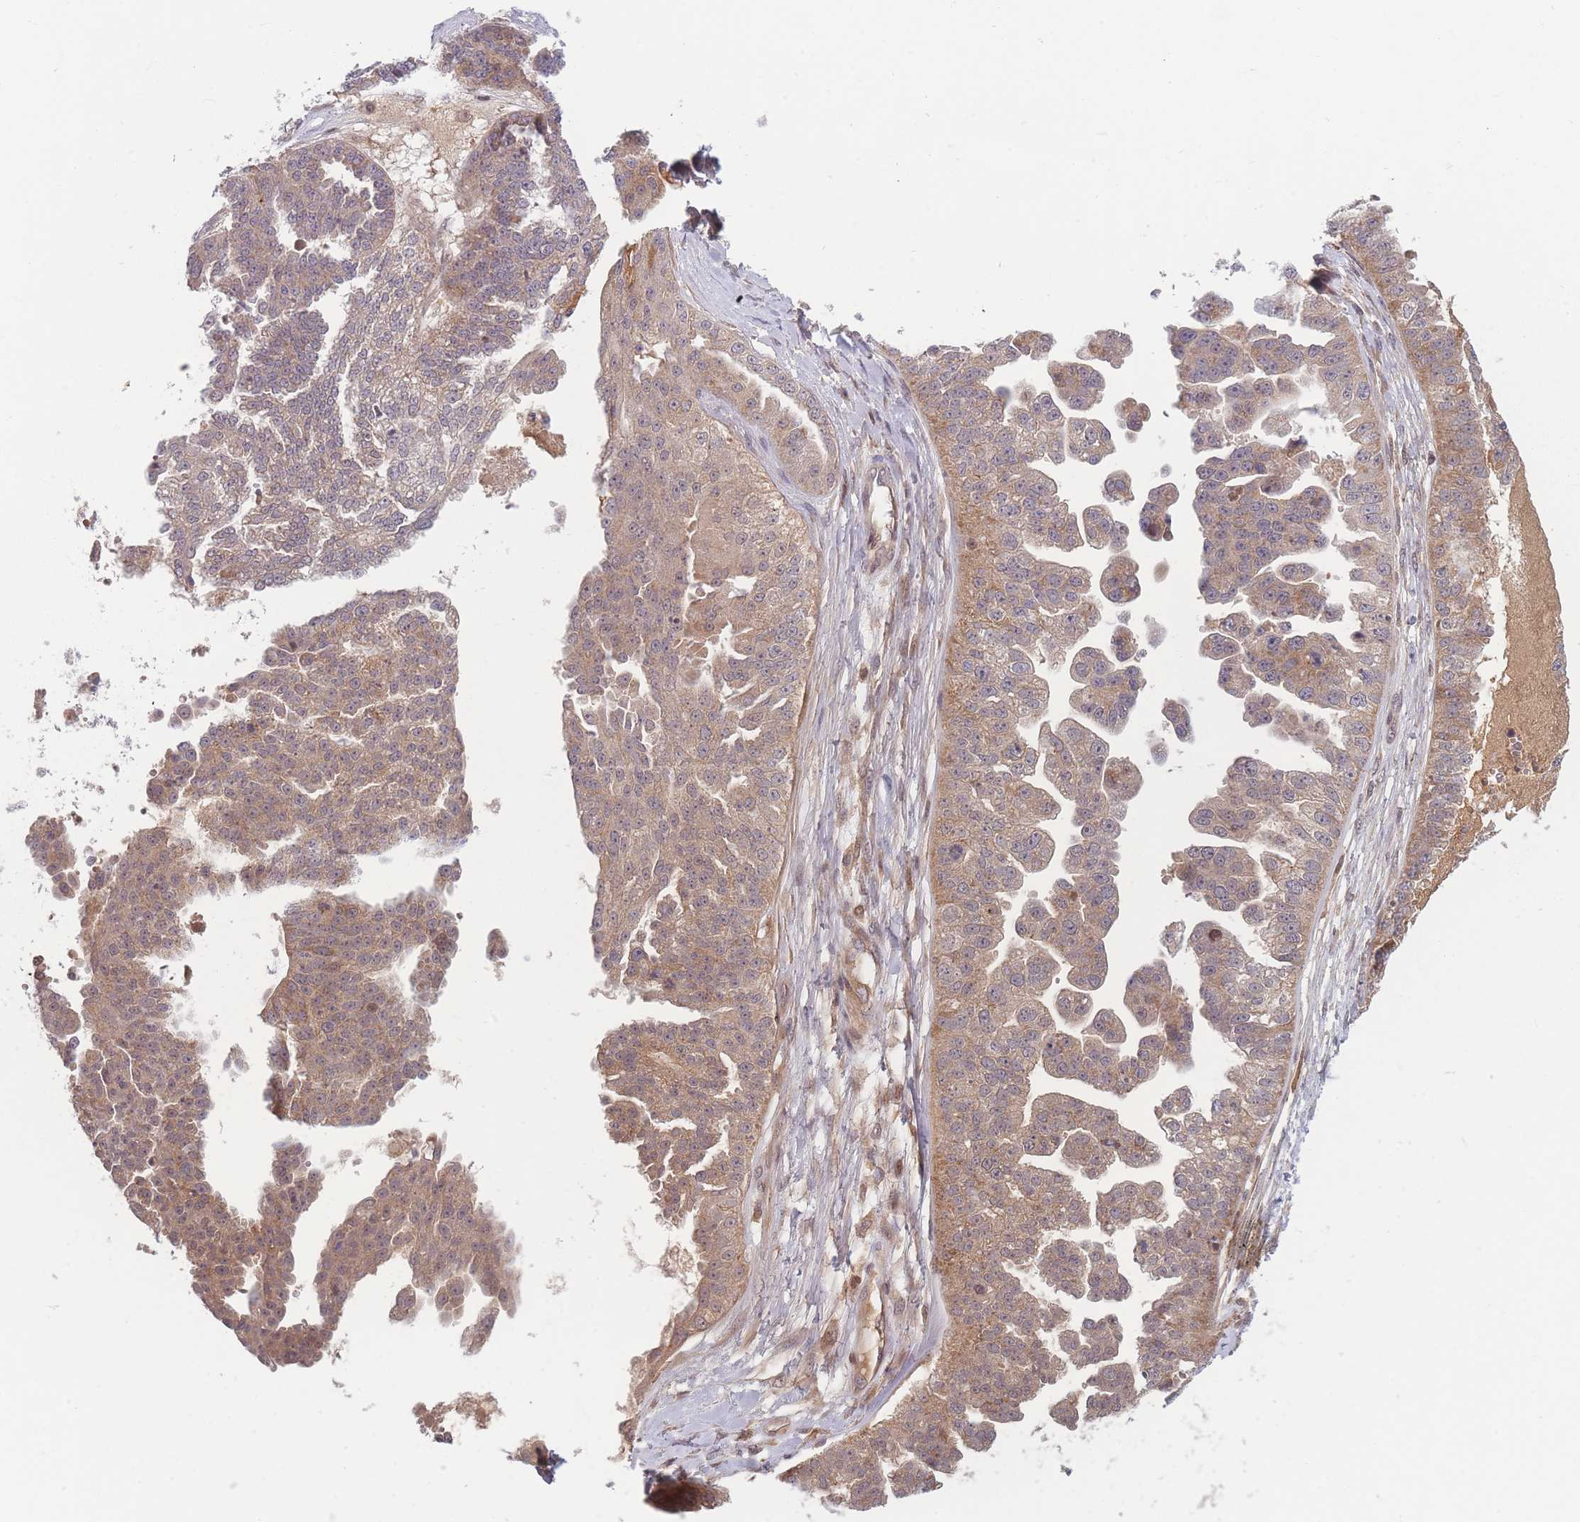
{"staining": {"intensity": "moderate", "quantity": ">75%", "location": "cytoplasmic/membranous"}, "tissue": "ovarian cancer", "cell_type": "Tumor cells", "image_type": "cancer", "snomed": [{"axis": "morphology", "description": "Cystadenocarcinoma, serous, NOS"}, {"axis": "topography", "description": "Ovary"}], "caption": "Tumor cells reveal moderate cytoplasmic/membranous staining in about >75% of cells in ovarian serous cystadenocarcinoma. (Brightfield microscopy of DAB IHC at high magnification).", "gene": "FAM153A", "patient": {"sex": "female", "age": 58}}